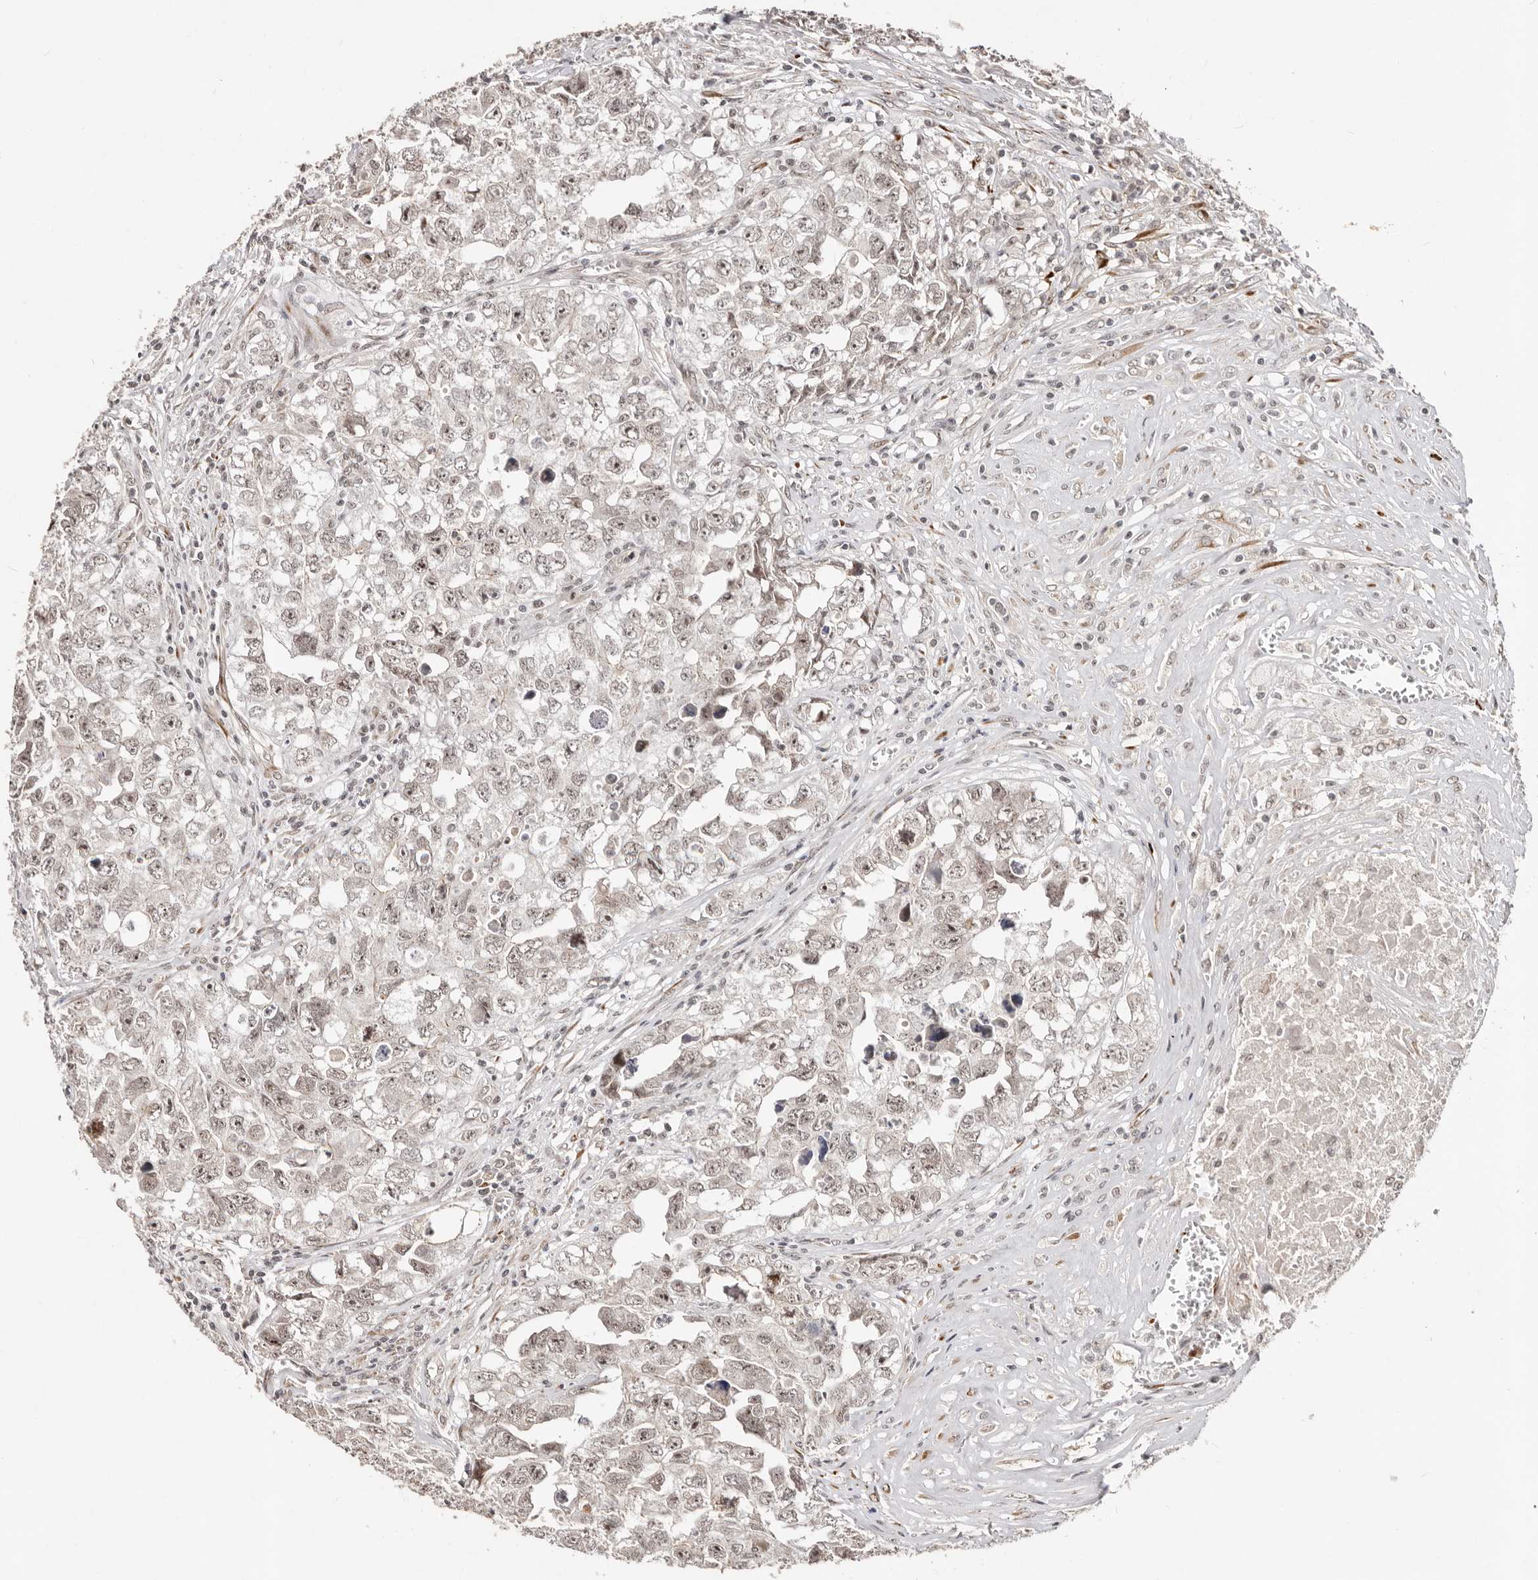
{"staining": {"intensity": "weak", "quantity": ">75%", "location": "nuclear"}, "tissue": "testis cancer", "cell_type": "Tumor cells", "image_type": "cancer", "snomed": [{"axis": "morphology", "description": "Seminoma, NOS"}, {"axis": "morphology", "description": "Carcinoma, Embryonal, NOS"}, {"axis": "topography", "description": "Testis"}], "caption": "Human testis cancer stained with a protein marker reveals weak staining in tumor cells.", "gene": "SRCAP", "patient": {"sex": "male", "age": 43}}